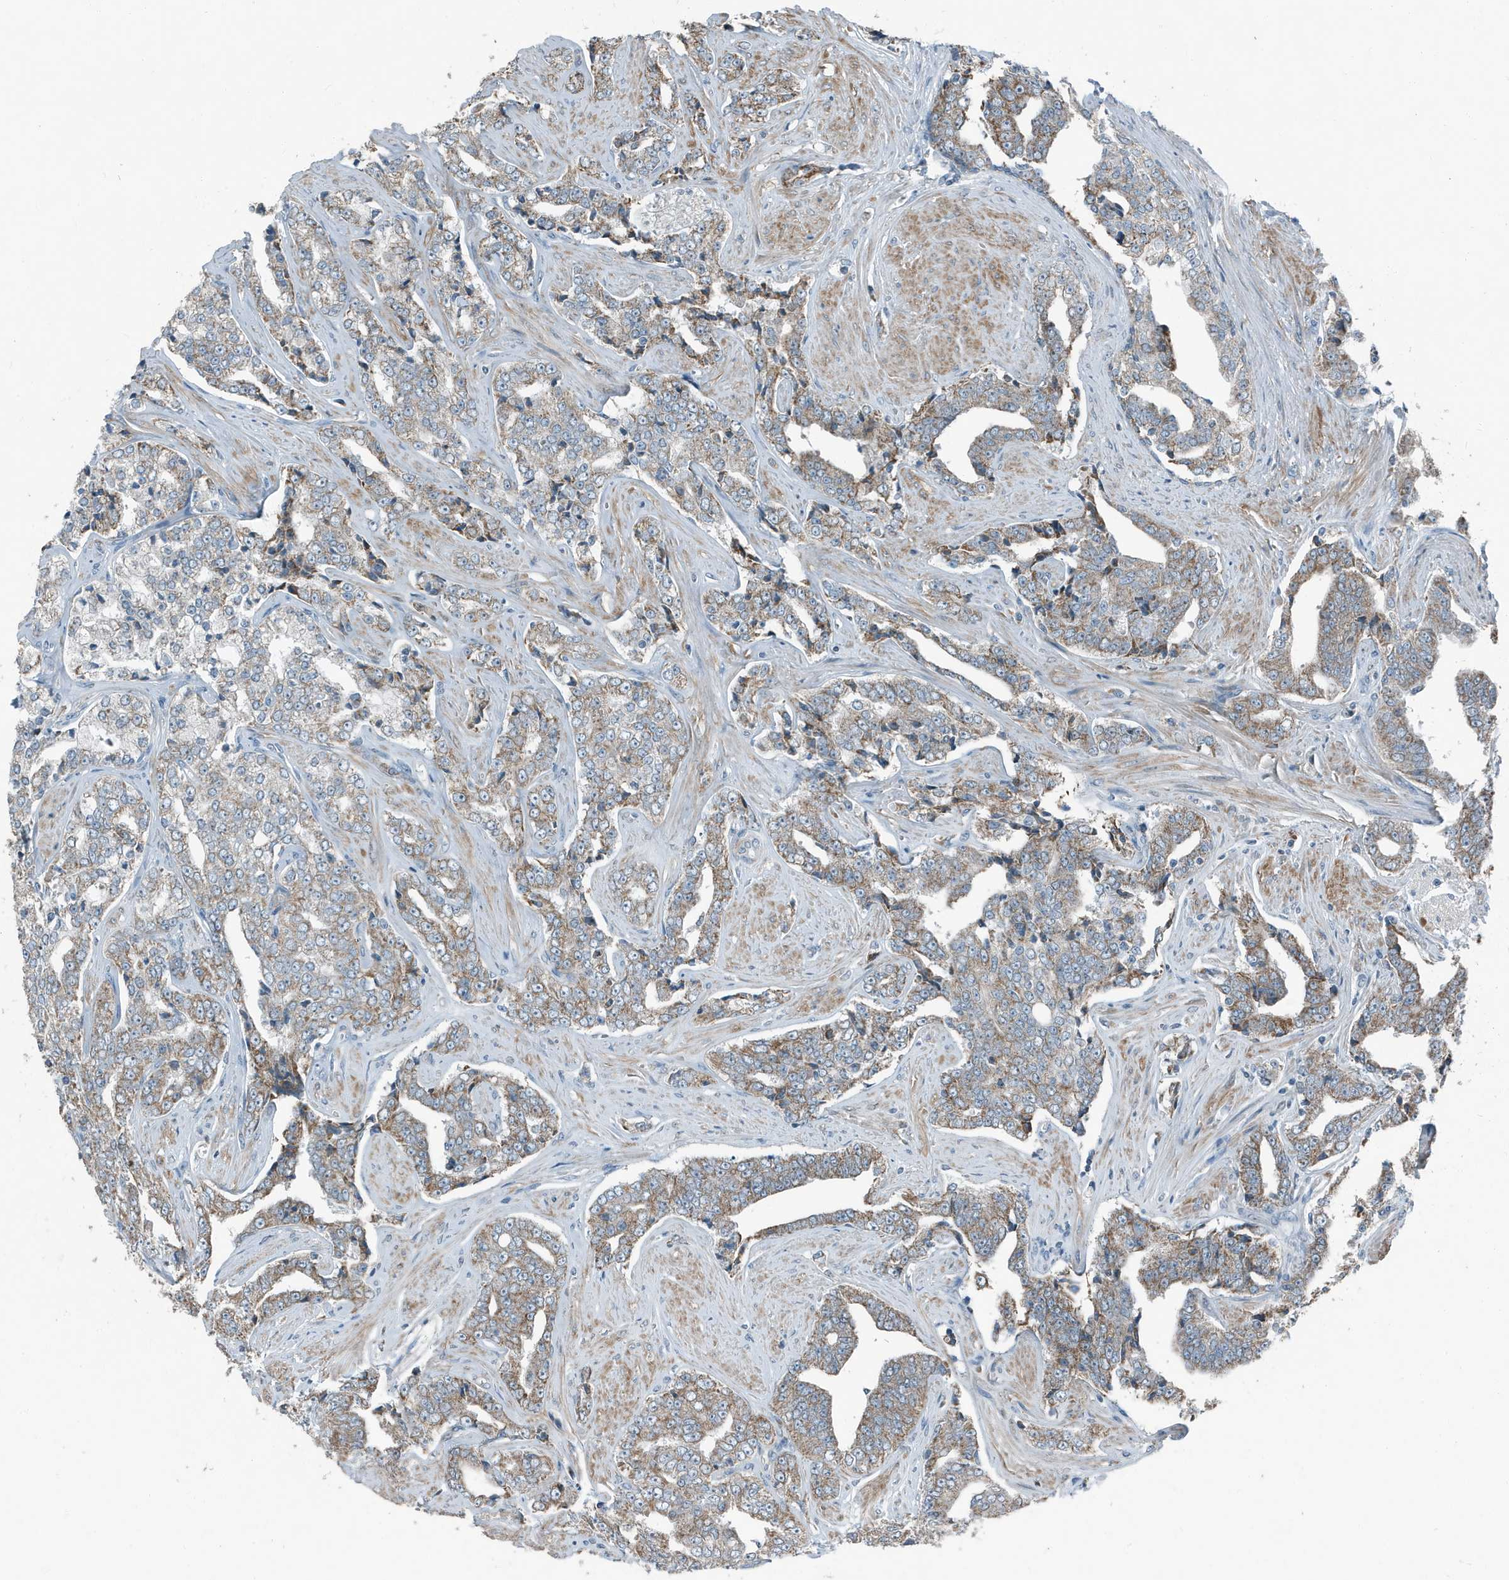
{"staining": {"intensity": "moderate", "quantity": "25%-75%", "location": "cytoplasmic/membranous"}, "tissue": "prostate cancer", "cell_type": "Tumor cells", "image_type": "cancer", "snomed": [{"axis": "morphology", "description": "Adenocarcinoma, High grade"}, {"axis": "topography", "description": "Prostate"}], "caption": "A high-resolution micrograph shows immunohistochemistry (IHC) staining of prostate cancer, which exhibits moderate cytoplasmic/membranous positivity in about 25%-75% of tumor cells.", "gene": "MT-CYB", "patient": {"sex": "male", "age": 71}}